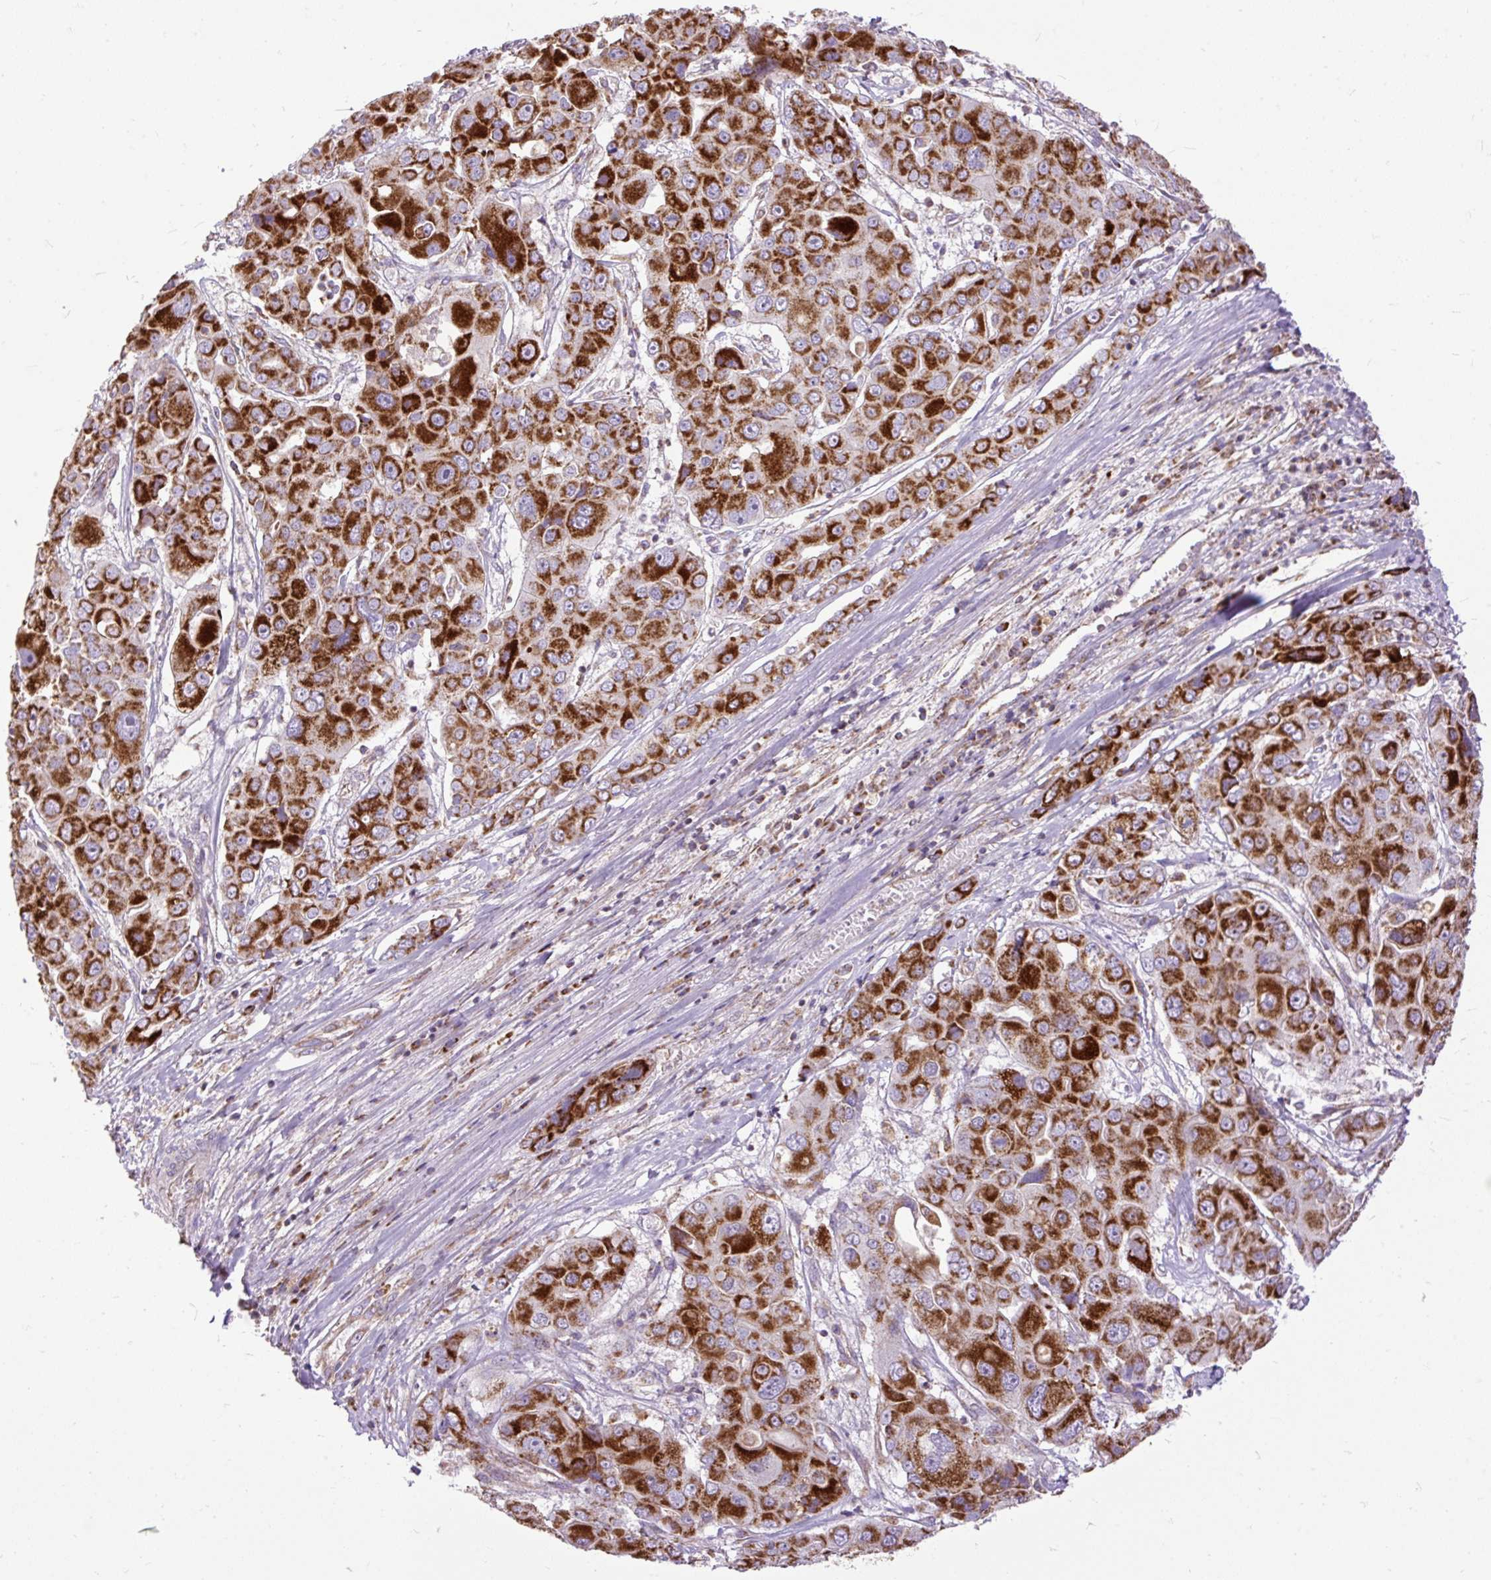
{"staining": {"intensity": "strong", "quantity": ">75%", "location": "cytoplasmic/membranous"}, "tissue": "liver cancer", "cell_type": "Tumor cells", "image_type": "cancer", "snomed": [{"axis": "morphology", "description": "Cholangiocarcinoma"}, {"axis": "topography", "description": "Liver"}], "caption": "Immunohistochemistry (DAB (3,3'-diaminobenzidine)) staining of liver cholangiocarcinoma displays strong cytoplasmic/membranous protein expression in approximately >75% of tumor cells.", "gene": "TOMM40", "patient": {"sex": "male", "age": 67}}